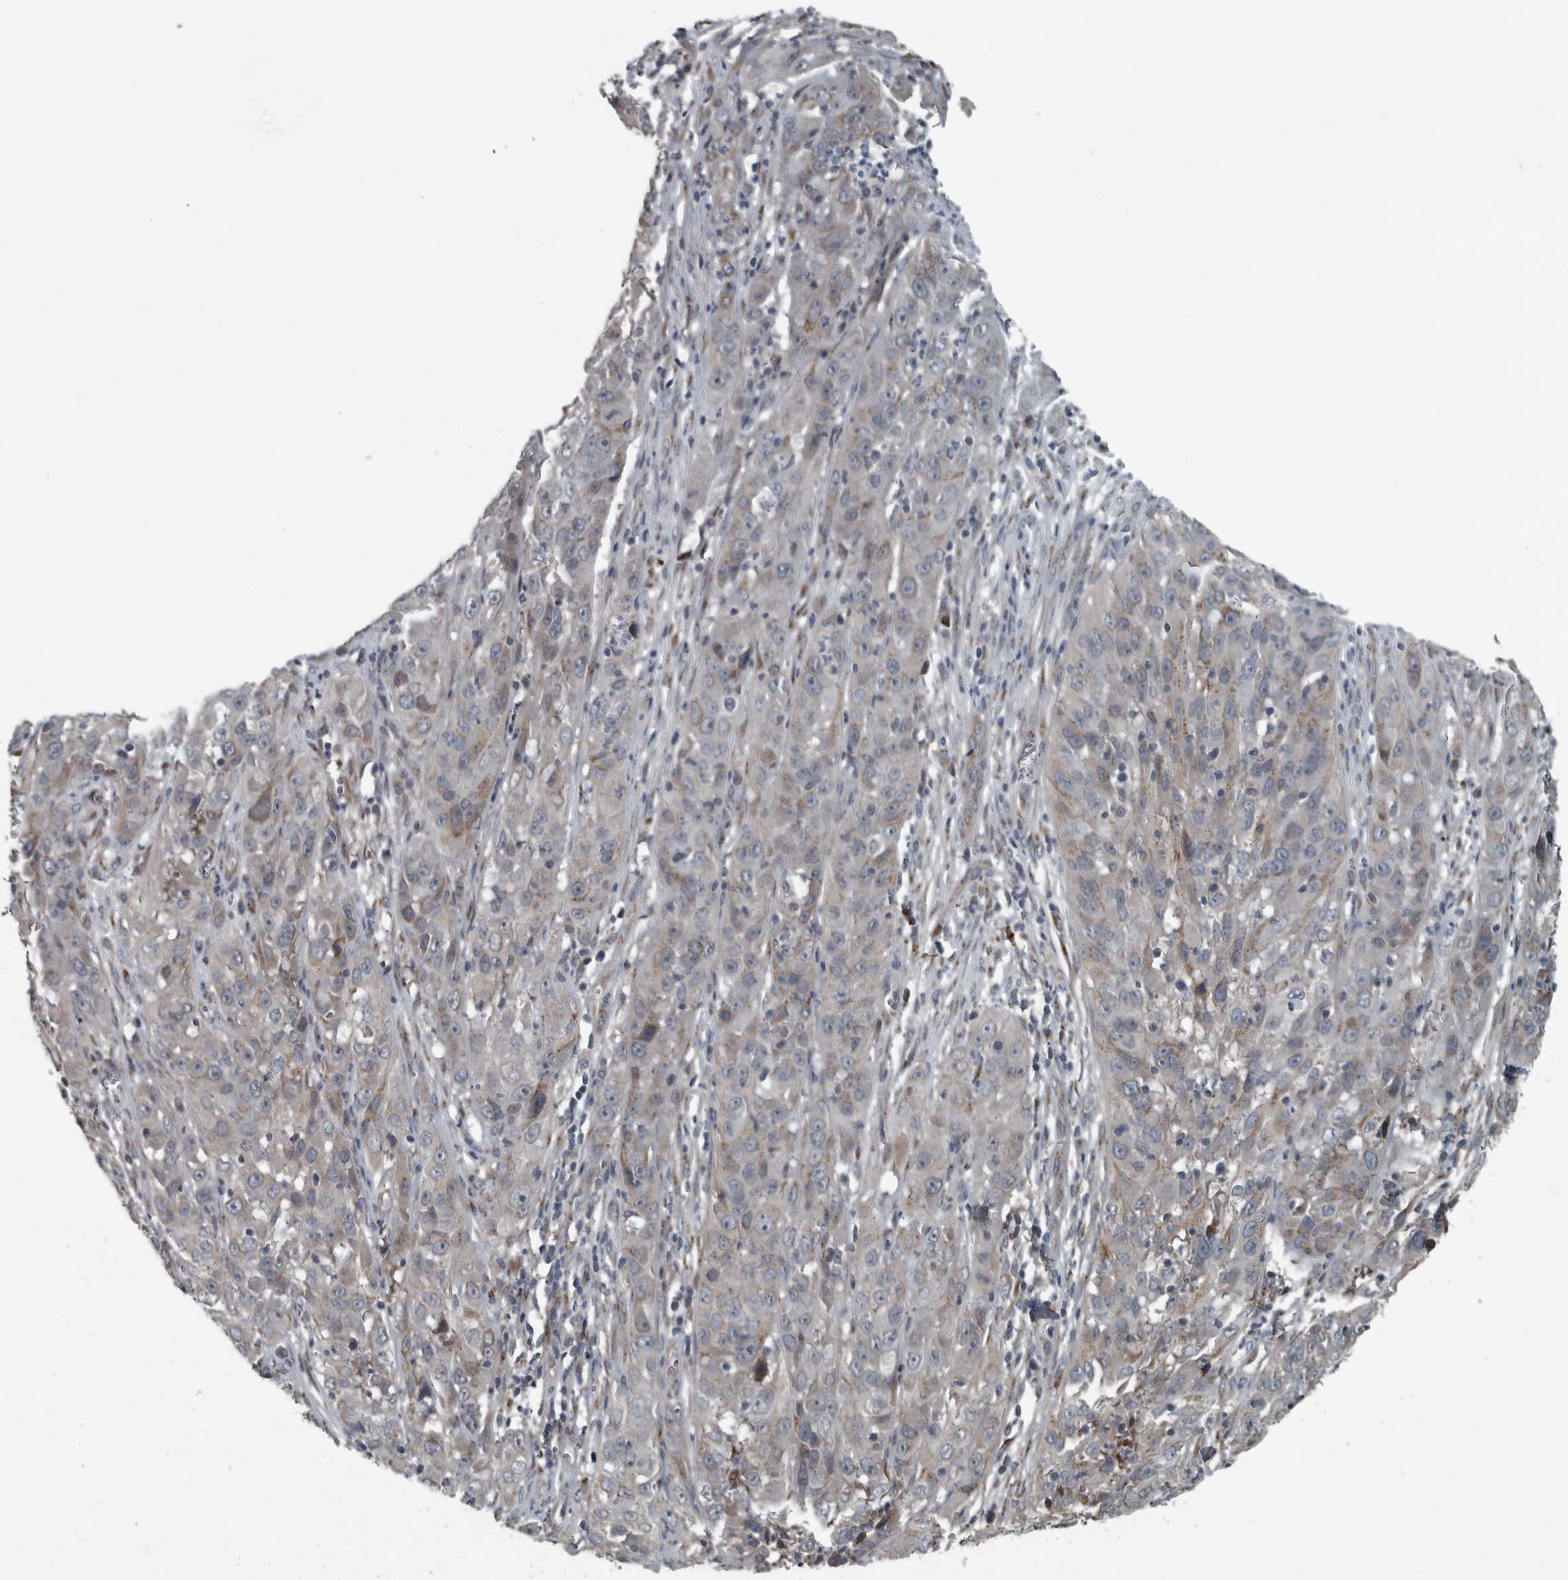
{"staining": {"intensity": "weak", "quantity": "25%-75%", "location": "cytoplasmic/membranous"}, "tissue": "cervical cancer", "cell_type": "Tumor cells", "image_type": "cancer", "snomed": [{"axis": "morphology", "description": "Squamous cell carcinoma, NOS"}, {"axis": "topography", "description": "Cervix"}], "caption": "Protein expression analysis of human cervical cancer (squamous cell carcinoma) reveals weak cytoplasmic/membranous staining in about 25%-75% of tumor cells. (IHC, brightfield microscopy, high magnification).", "gene": "ZNF345", "patient": {"sex": "female", "age": 32}}